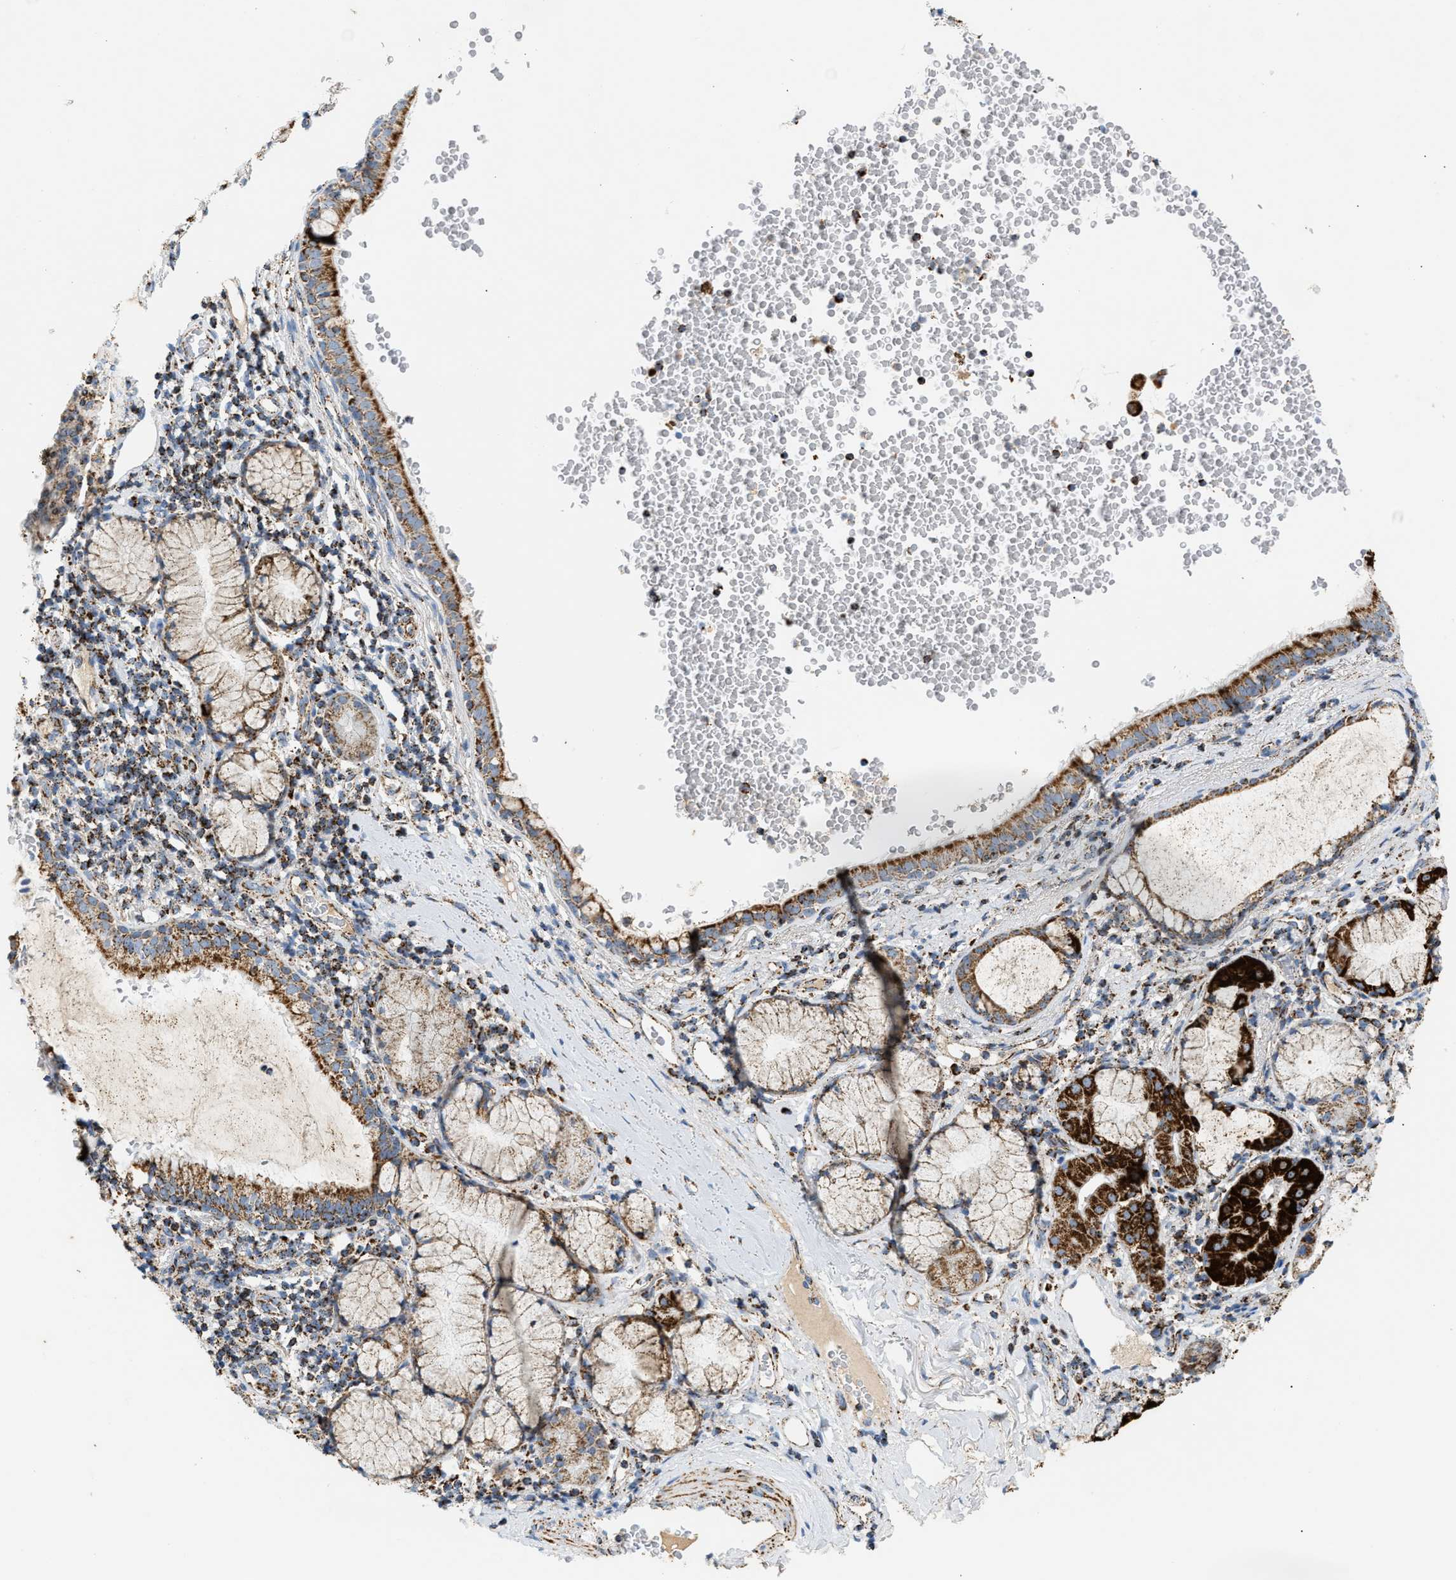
{"staining": {"intensity": "strong", "quantity": ">75%", "location": "cytoplasmic/membranous"}, "tissue": "bronchus", "cell_type": "Respiratory epithelial cells", "image_type": "normal", "snomed": [{"axis": "morphology", "description": "Normal tissue, NOS"}, {"axis": "morphology", "description": "Inflammation, NOS"}, {"axis": "topography", "description": "Cartilage tissue"}, {"axis": "topography", "description": "Bronchus"}], "caption": "Protein expression analysis of benign bronchus shows strong cytoplasmic/membranous expression in approximately >75% of respiratory epithelial cells. The staining is performed using DAB brown chromogen to label protein expression. The nuclei are counter-stained blue using hematoxylin.", "gene": "OGDH", "patient": {"sex": "male", "age": 77}}